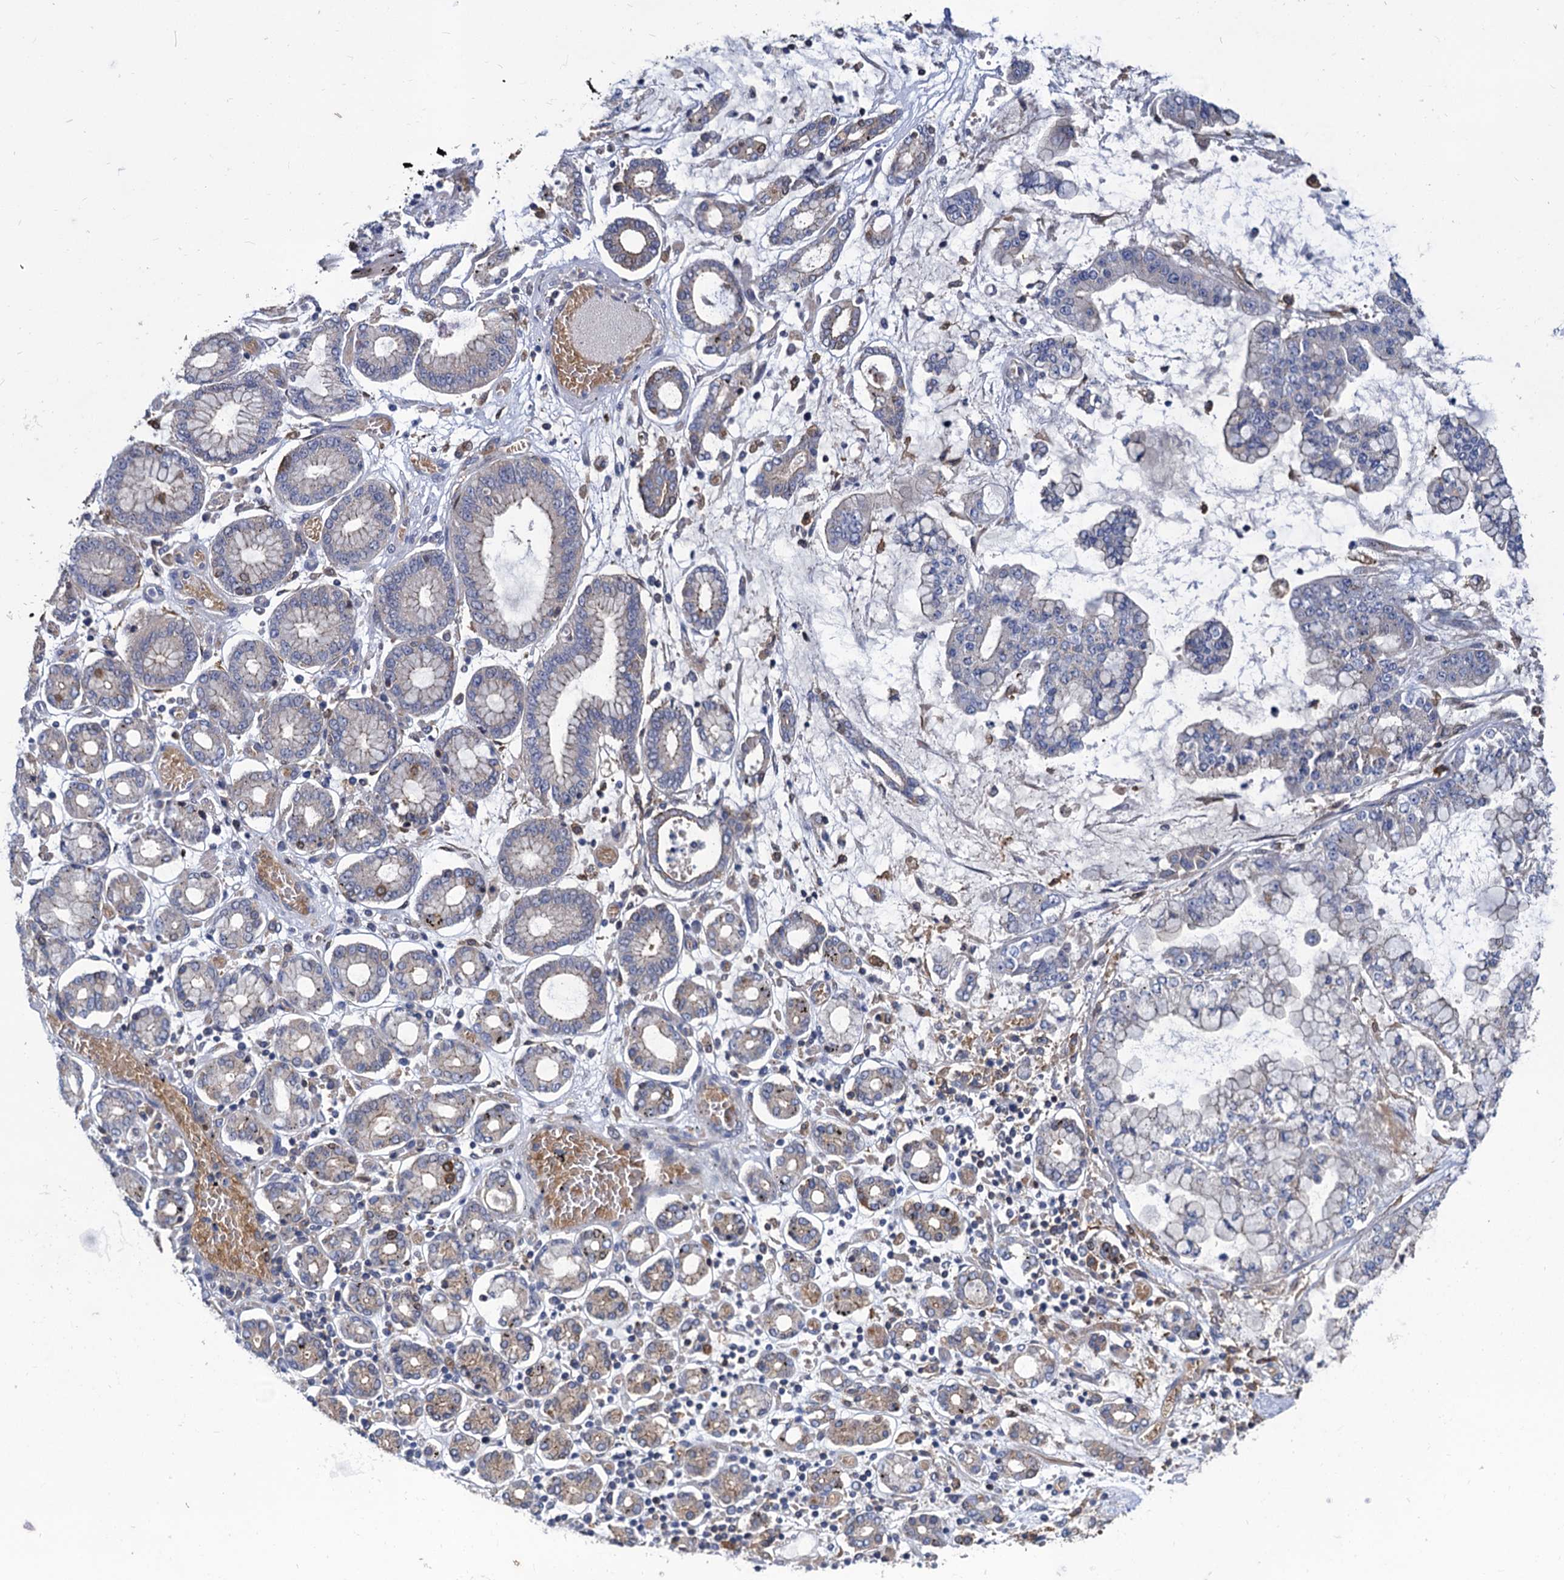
{"staining": {"intensity": "negative", "quantity": "none", "location": "none"}, "tissue": "stomach cancer", "cell_type": "Tumor cells", "image_type": "cancer", "snomed": [{"axis": "morphology", "description": "Normal tissue, NOS"}, {"axis": "morphology", "description": "Adenocarcinoma, NOS"}, {"axis": "topography", "description": "Stomach, upper"}, {"axis": "topography", "description": "Stomach"}], "caption": "Stomach adenocarcinoma was stained to show a protein in brown. There is no significant staining in tumor cells.", "gene": "GCLC", "patient": {"sex": "male", "age": 76}}